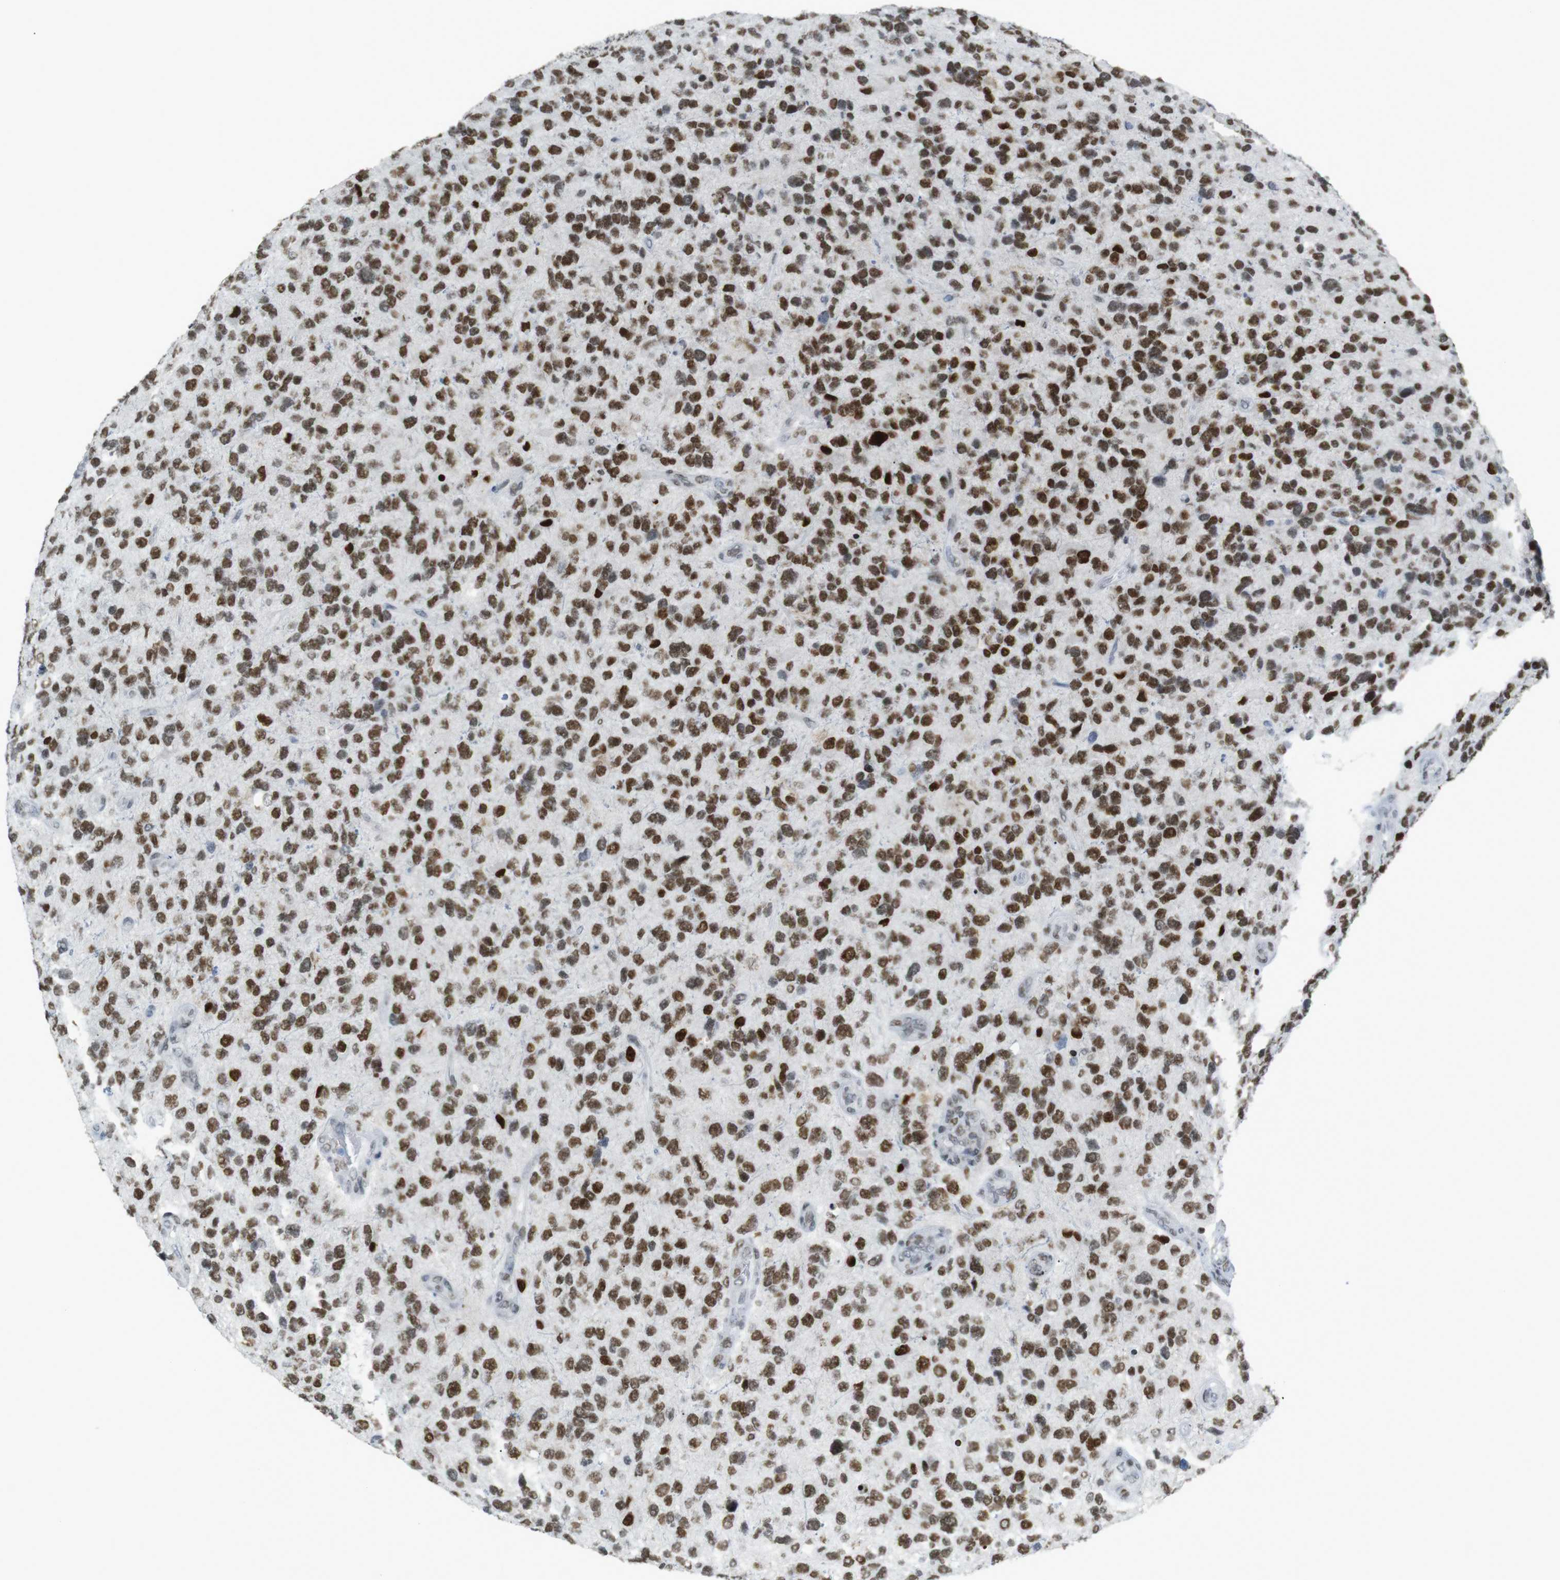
{"staining": {"intensity": "strong", "quantity": ">75%", "location": "nuclear"}, "tissue": "glioma", "cell_type": "Tumor cells", "image_type": "cancer", "snomed": [{"axis": "morphology", "description": "Glioma, malignant, High grade"}, {"axis": "topography", "description": "Brain"}], "caption": "Immunohistochemical staining of human malignant glioma (high-grade) reveals high levels of strong nuclear positivity in about >75% of tumor cells.", "gene": "RIOX2", "patient": {"sex": "female", "age": 58}}